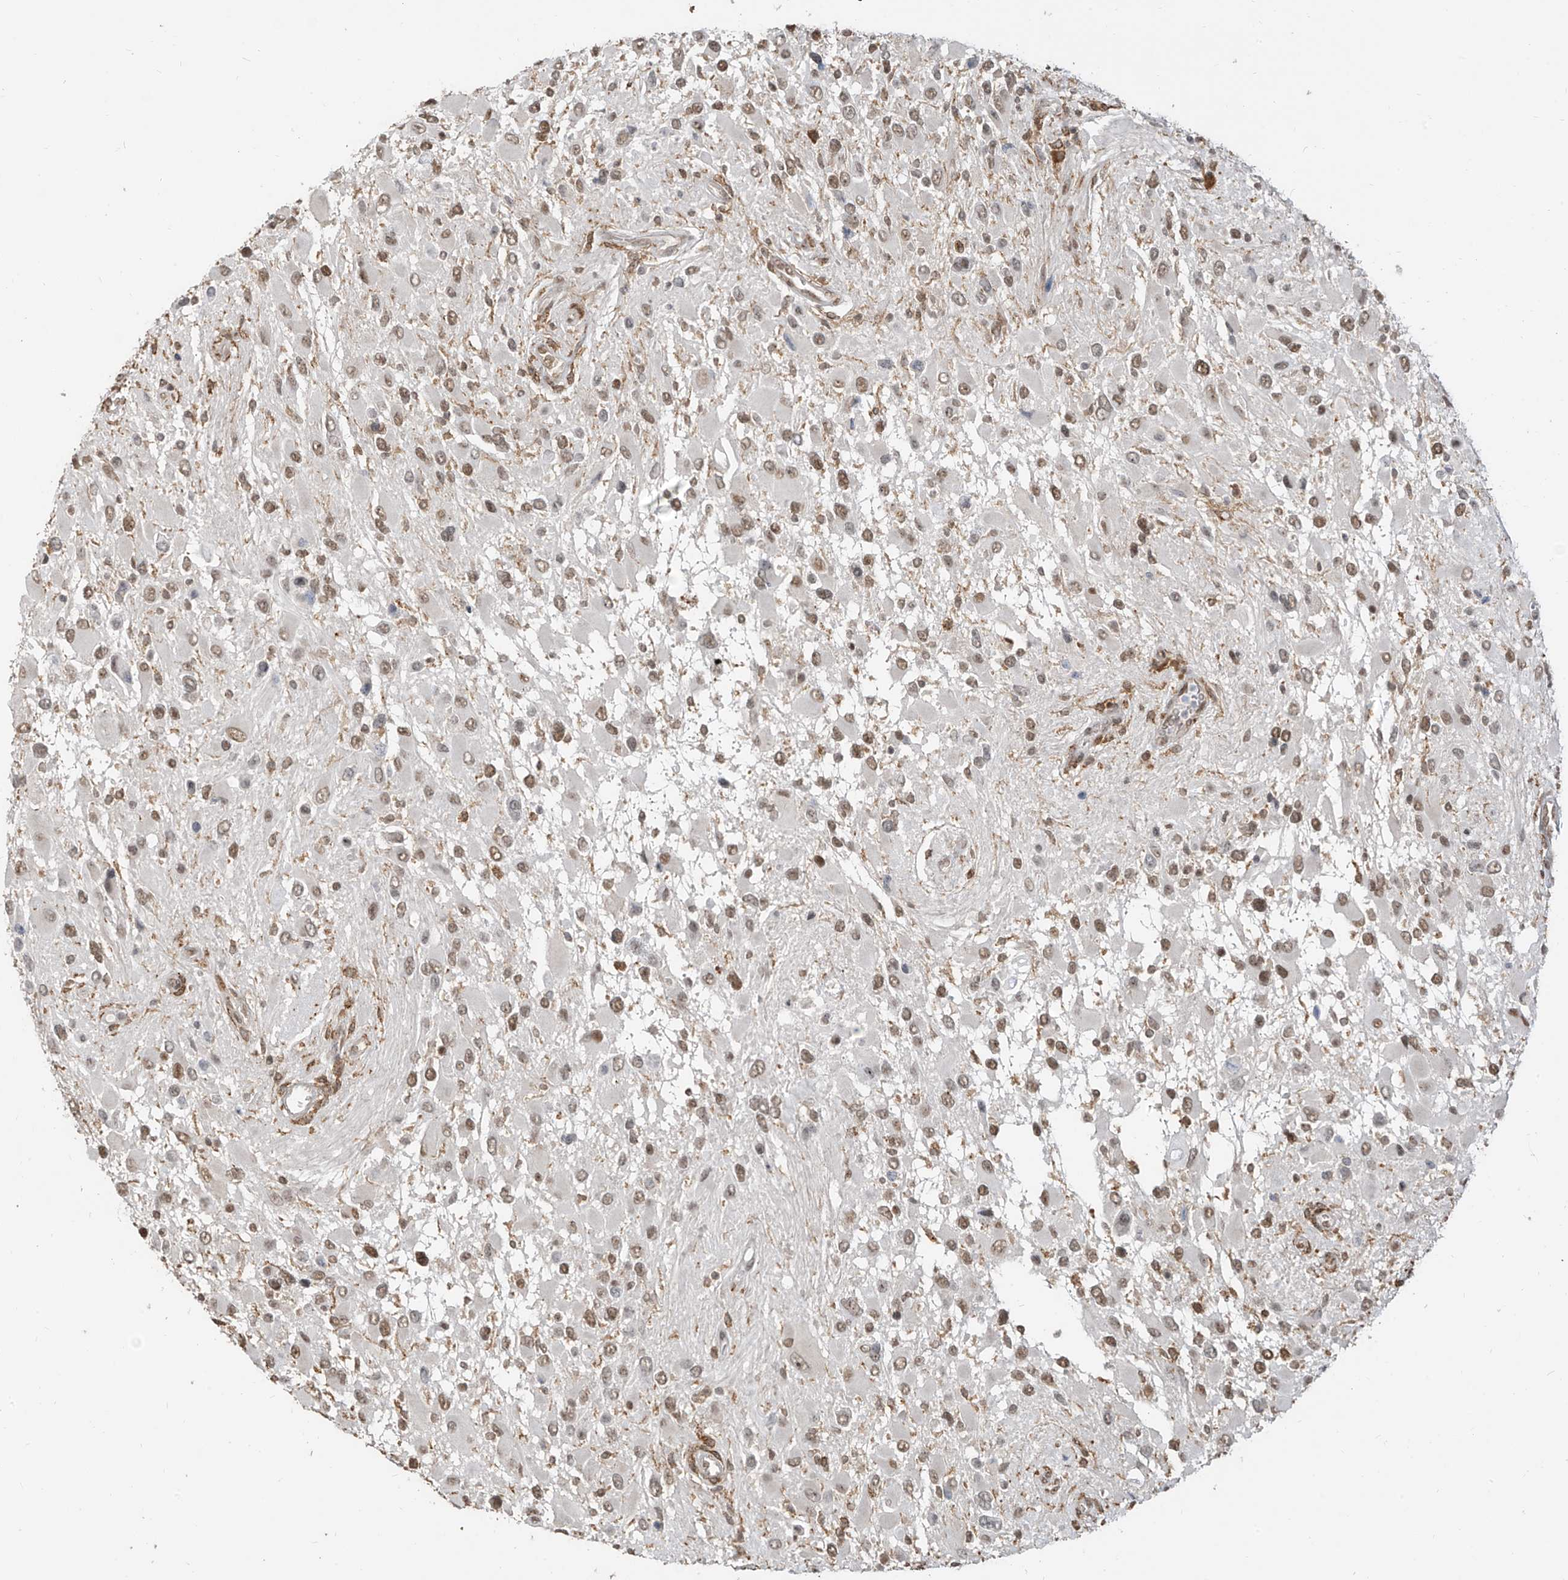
{"staining": {"intensity": "moderate", "quantity": ">75%", "location": "nuclear"}, "tissue": "glioma", "cell_type": "Tumor cells", "image_type": "cancer", "snomed": [{"axis": "morphology", "description": "Glioma, malignant, High grade"}, {"axis": "topography", "description": "Brain"}], "caption": "Protein staining of malignant glioma (high-grade) tissue reveals moderate nuclear expression in about >75% of tumor cells.", "gene": "ZMYM2", "patient": {"sex": "male", "age": 53}}